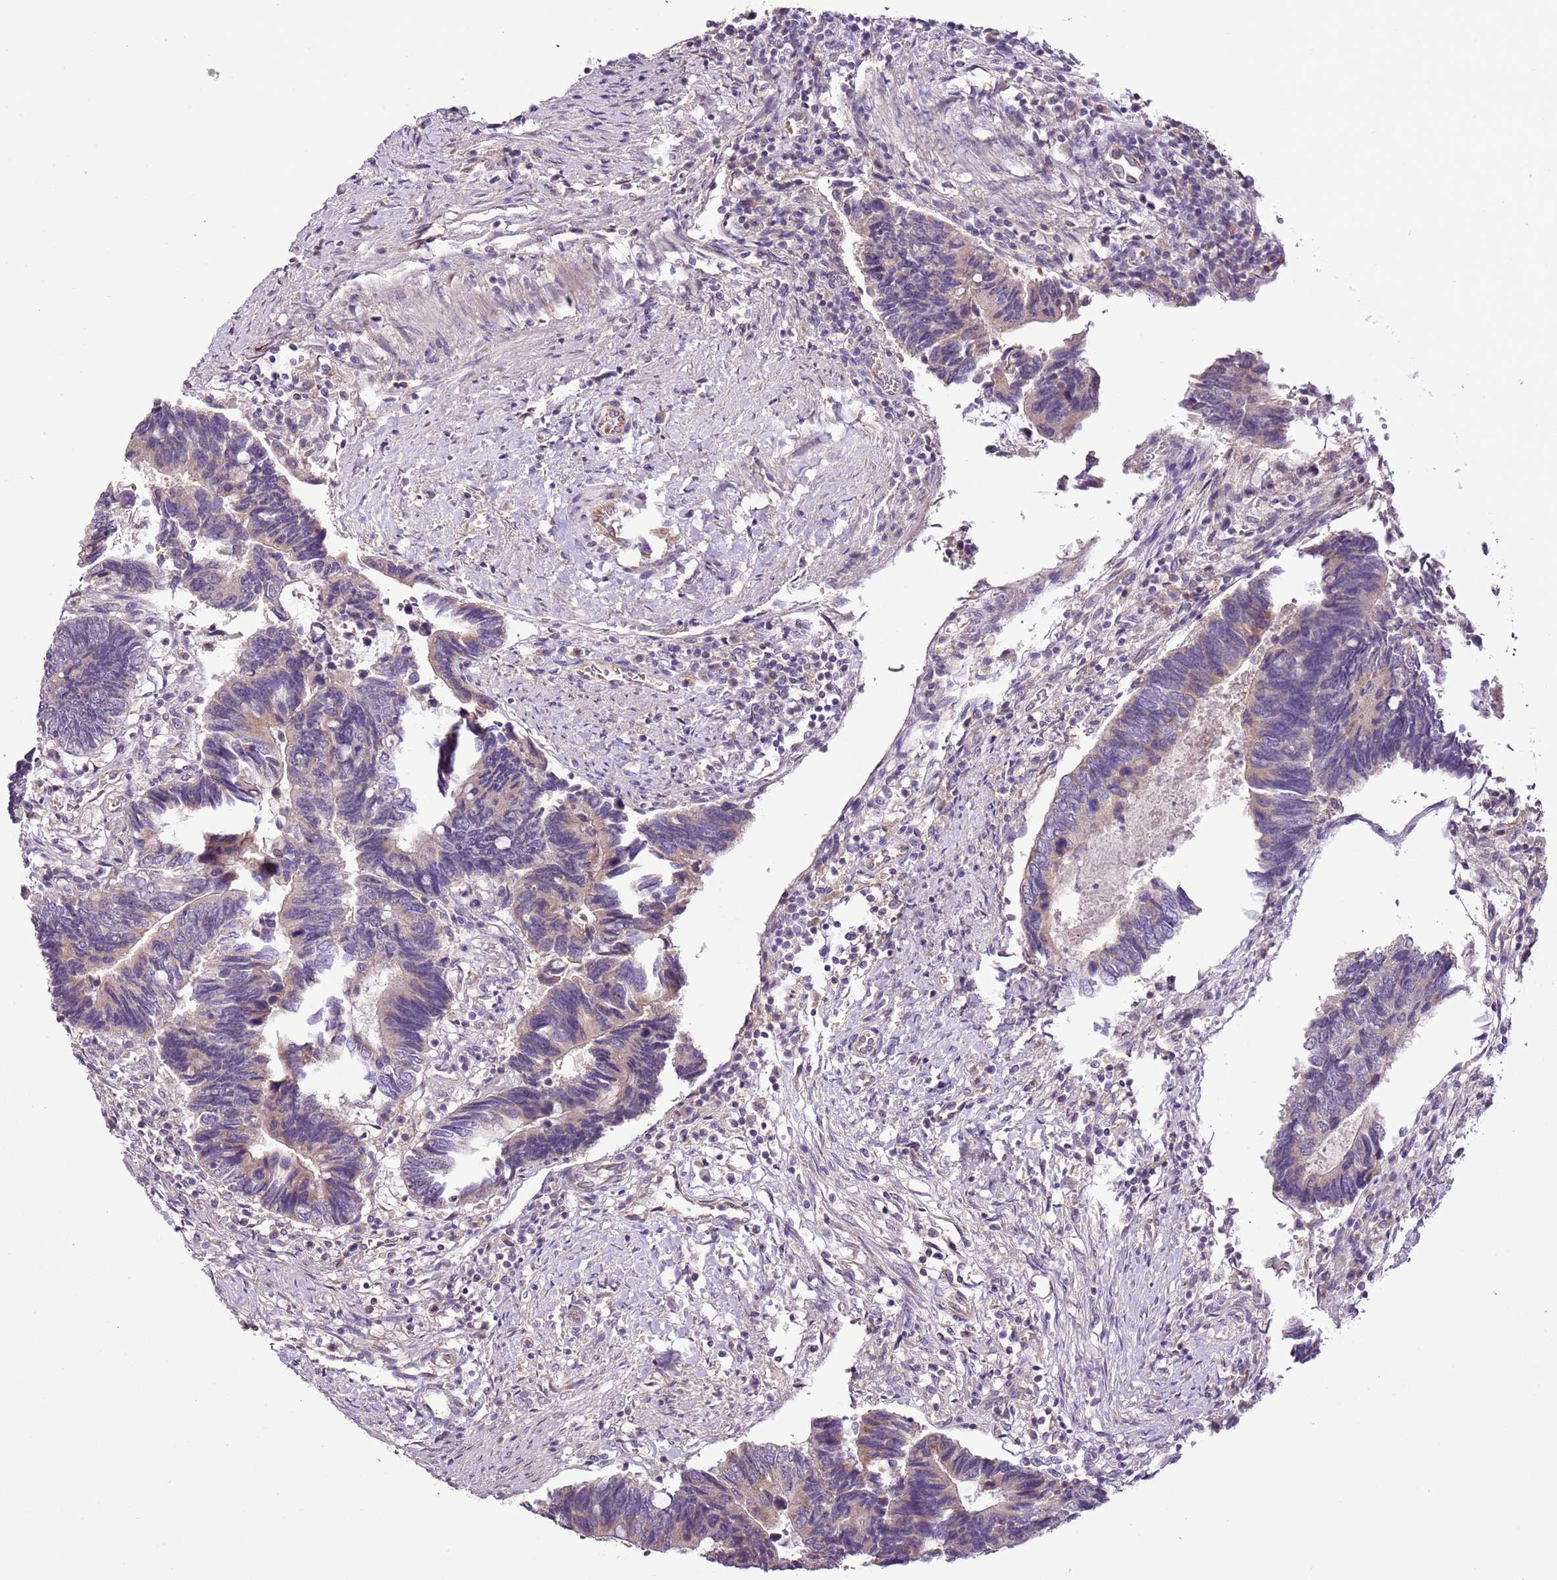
{"staining": {"intensity": "weak", "quantity": "<25%", "location": "cytoplasmic/membranous"}, "tissue": "colorectal cancer", "cell_type": "Tumor cells", "image_type": "cancer", "snomed": [{"axis": "morphology", "description": "Adenocarcinoma, NOS"}, {"axis": "topography", "description": "Colon"}], "caption": "The immunohistochemistry histopathology image has no significant positivity in tumor cells of adenocarcinoma (colorectal) tissue.", "gene": "CMKLR1", "patient": {"sex": "male", "age": 87}}